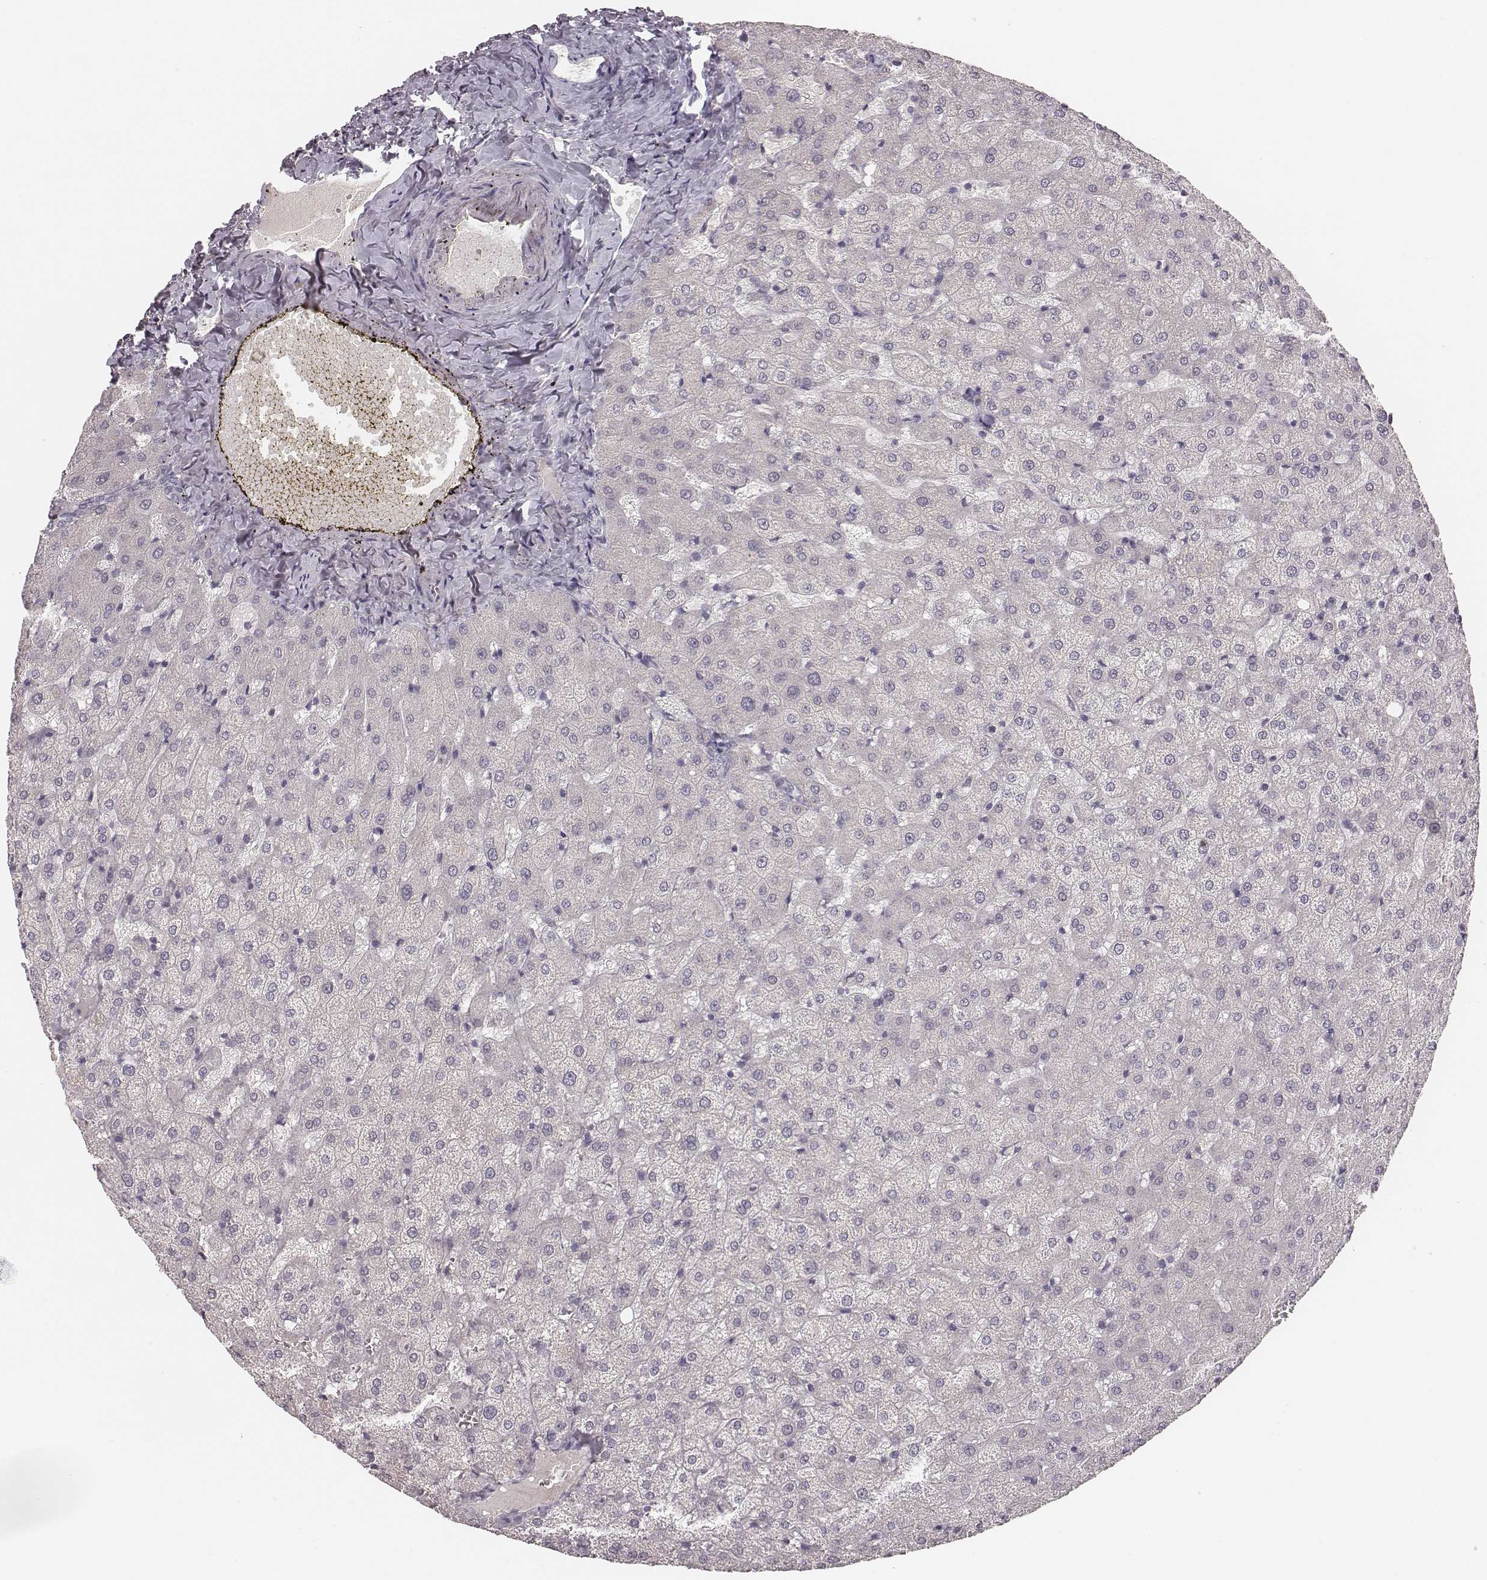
{"staining": {"intensity": "negative", "quantity": "none", "location": "none"}, "tissue": "liver", "cell_type": "Cholangiocytes", "image_type": "normal", "snomed": [{"axis": "morphology", "description": "Normal tissue, NOS"}, {"axis": "topography", "description": "Liver"}], "caption": "High power microscopy image of an immunohistochemistry histopathology image of normal liver, revealing no significant staining in cholangiocytes.", "gene": "LY6K", "patient": {"sex": "female", "age": 50}}